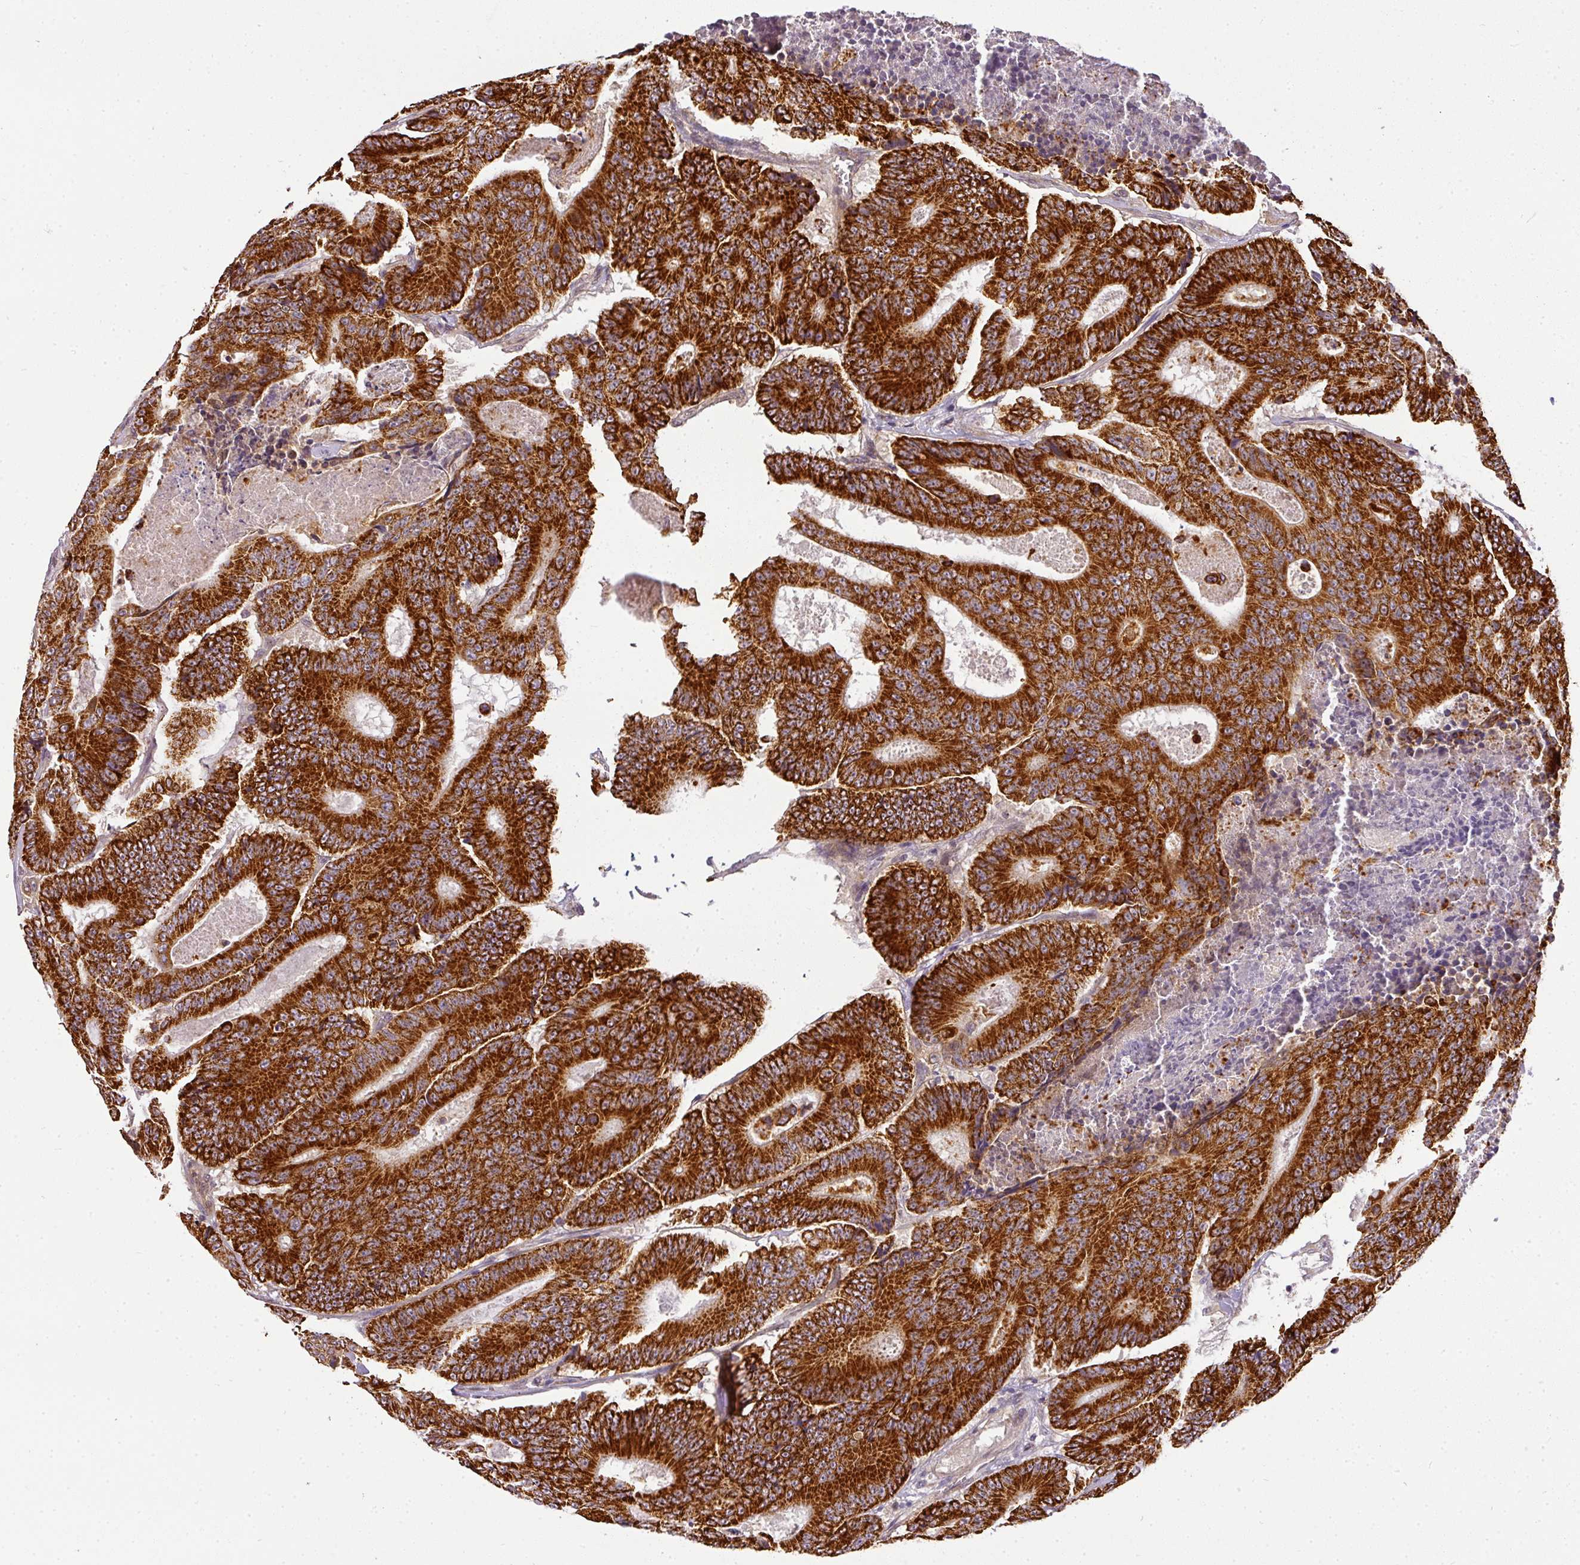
{"staining": {"intensity": "strong", "quantity": ">75%", "location": "cytoplasmic/membranous"}, "tissue": "colorectal cancer", "cell_type": "Tumor cells", "image_type": "cancer", "snomed": [{"axis": "morphology", "description": "Adenocarcinoma, NOS"}, {"axis": "topography", "description": "Colon"}], "caption": "Immunohistochemistry (IHC) (DAB (3,3'-diaminobenzidine)) staining of human colorectal adenocarcinoma exhibits strong cytoplasmic/membranous protein expression in about >75% of tumor cells.", "gene": "C1orf226", "patient": {"sex": "male", "age": 83}}